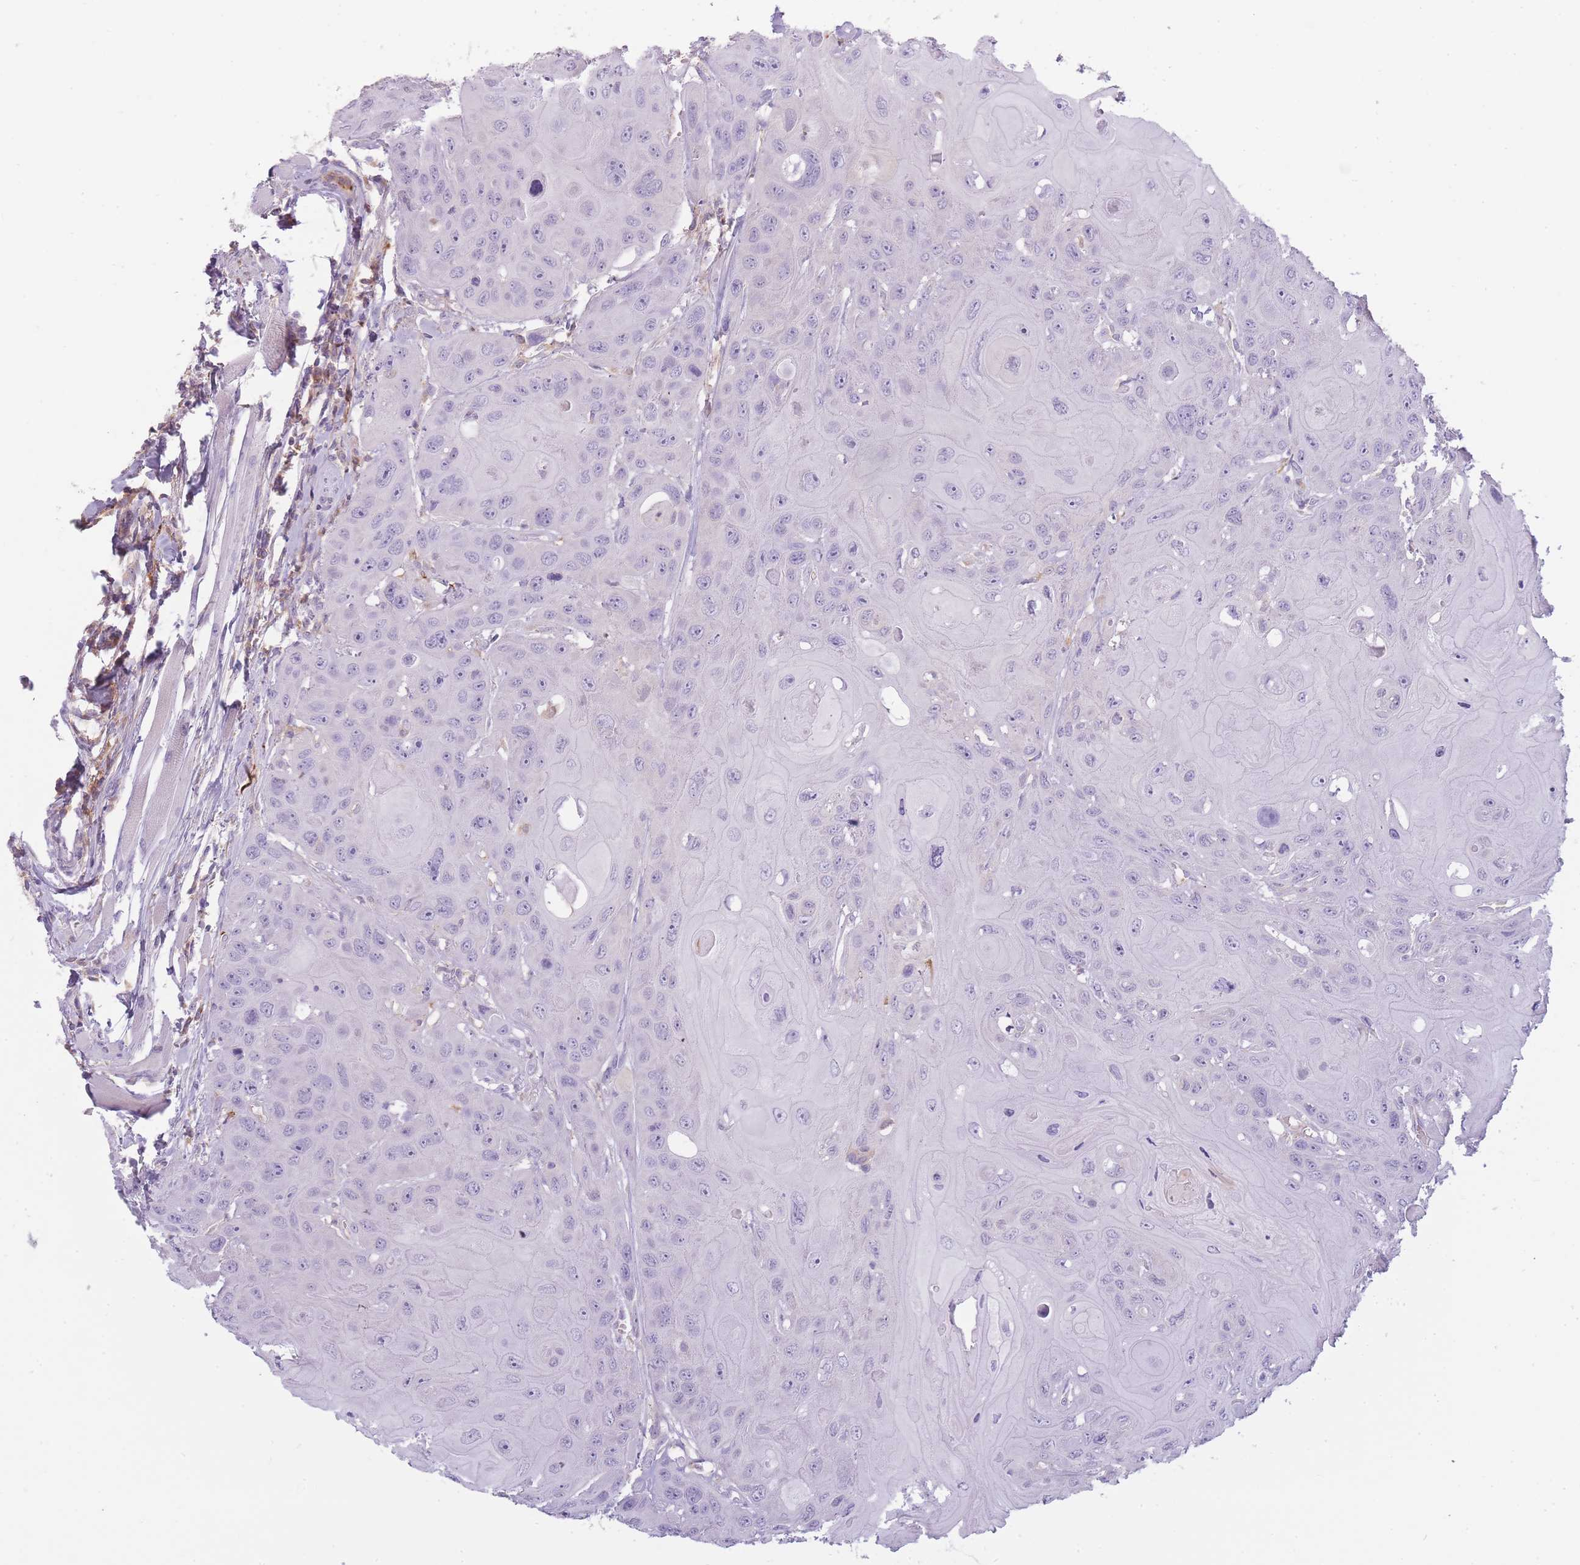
{"staining": {"intensity": "negative", "quantity": "none", "location": "none"}, "tissue": "head and neck cancer", "cell_type": "Tumor cells", "image_type": "cancer", "snomed": [{"axis": "morphology", "description": "Squamous cell carcinoma, NOS"}, {"axis": "topography", "description": "Head-Neck"}], "caption": "IHC photomicrograph of neoplastic tissue: human head and neck cancer stained with DAB reveals no significant protein expression in tumor cells.", "gene": "NDST2", "patient": {"sex": "female", "age": 59}}